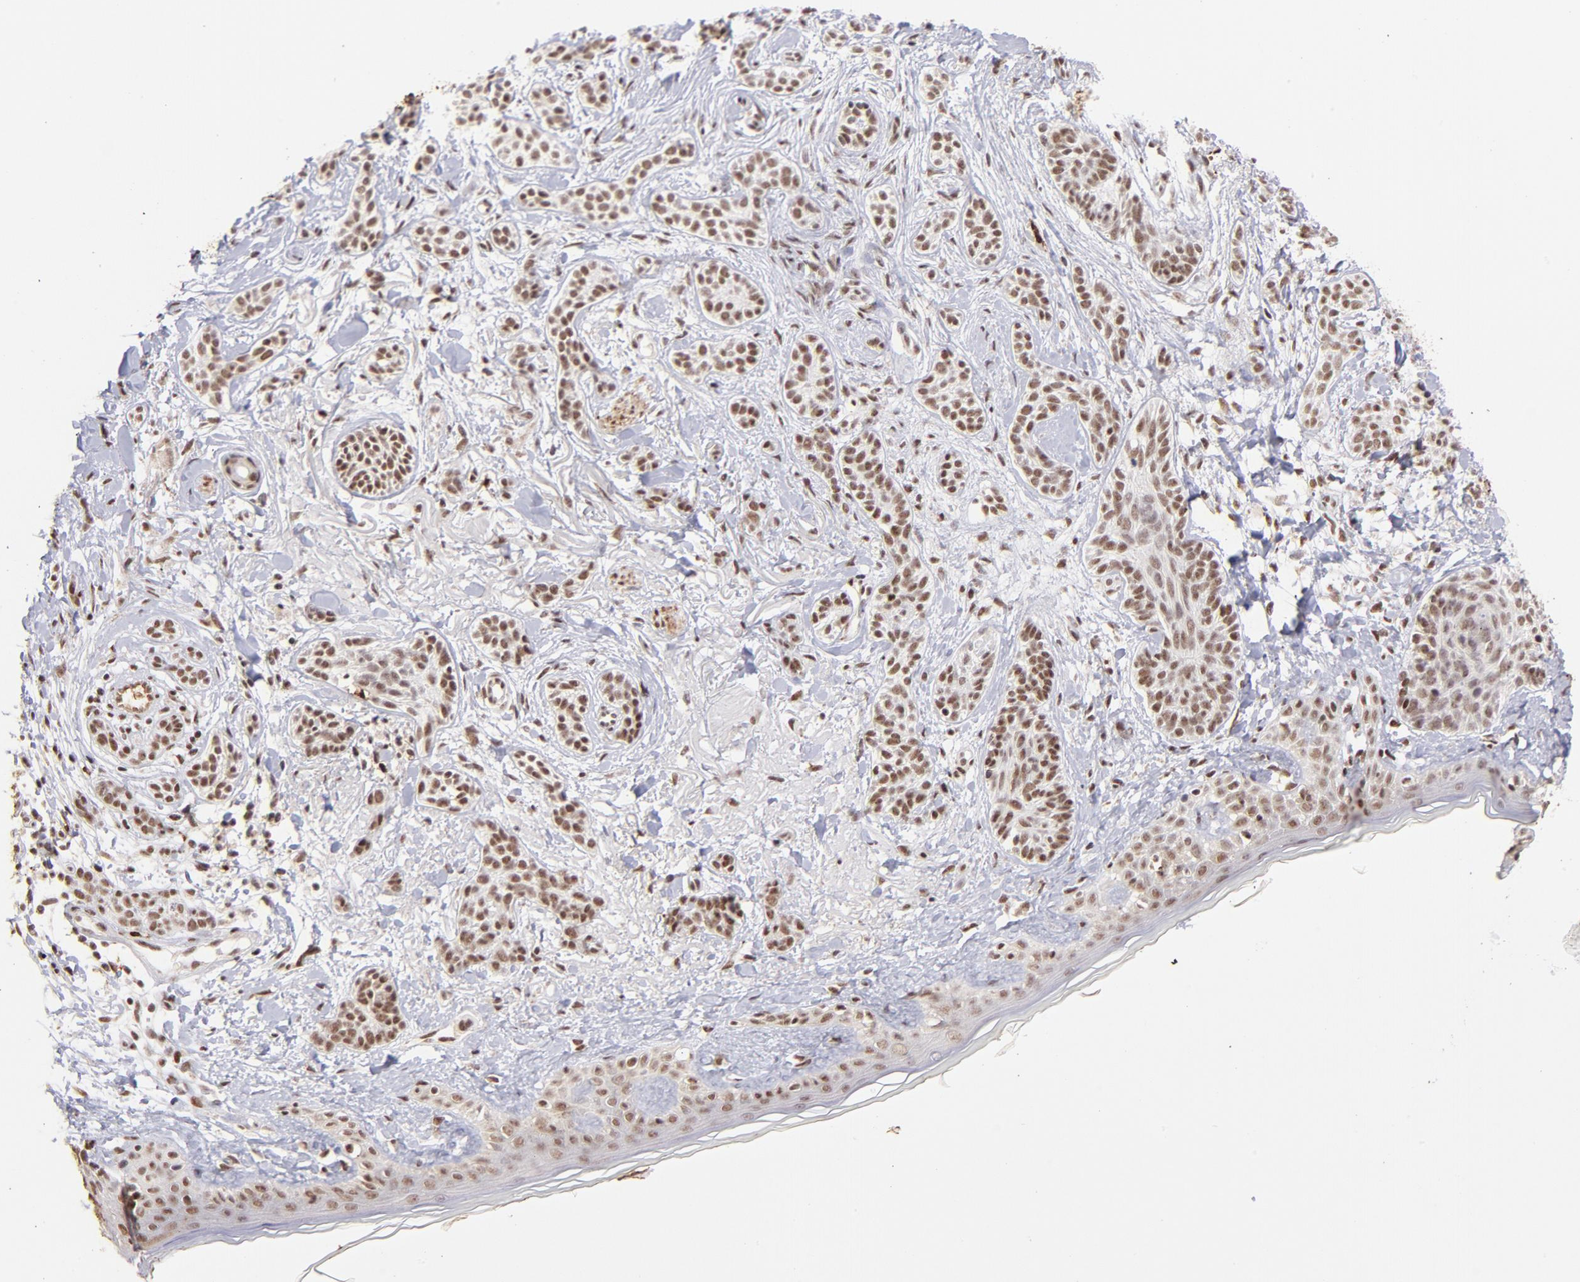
{"staining": {"intensity": "moderate", "quantity": ">75%", "location": "nuclear"}, "tissue": "skin cancer", "cell_type": "Tumor cells", "image_type": "cancer", "snomed": [{"axis": "morphology", "description": "Normal tissue, NOS"}, {"axis": "morphology", "description": "Basal cell carcinoma"}, {"axis": "topography", "description": "Skin"}], "caption": "Approximately >75% of tumor cells in human skin cancer (basal cell carcinoma) show moderate nuclear protein positivity as visualized by brown immunohistochemical staining.", "gene": "ZFX", "patient": {"sex": "male", "age": 63}}